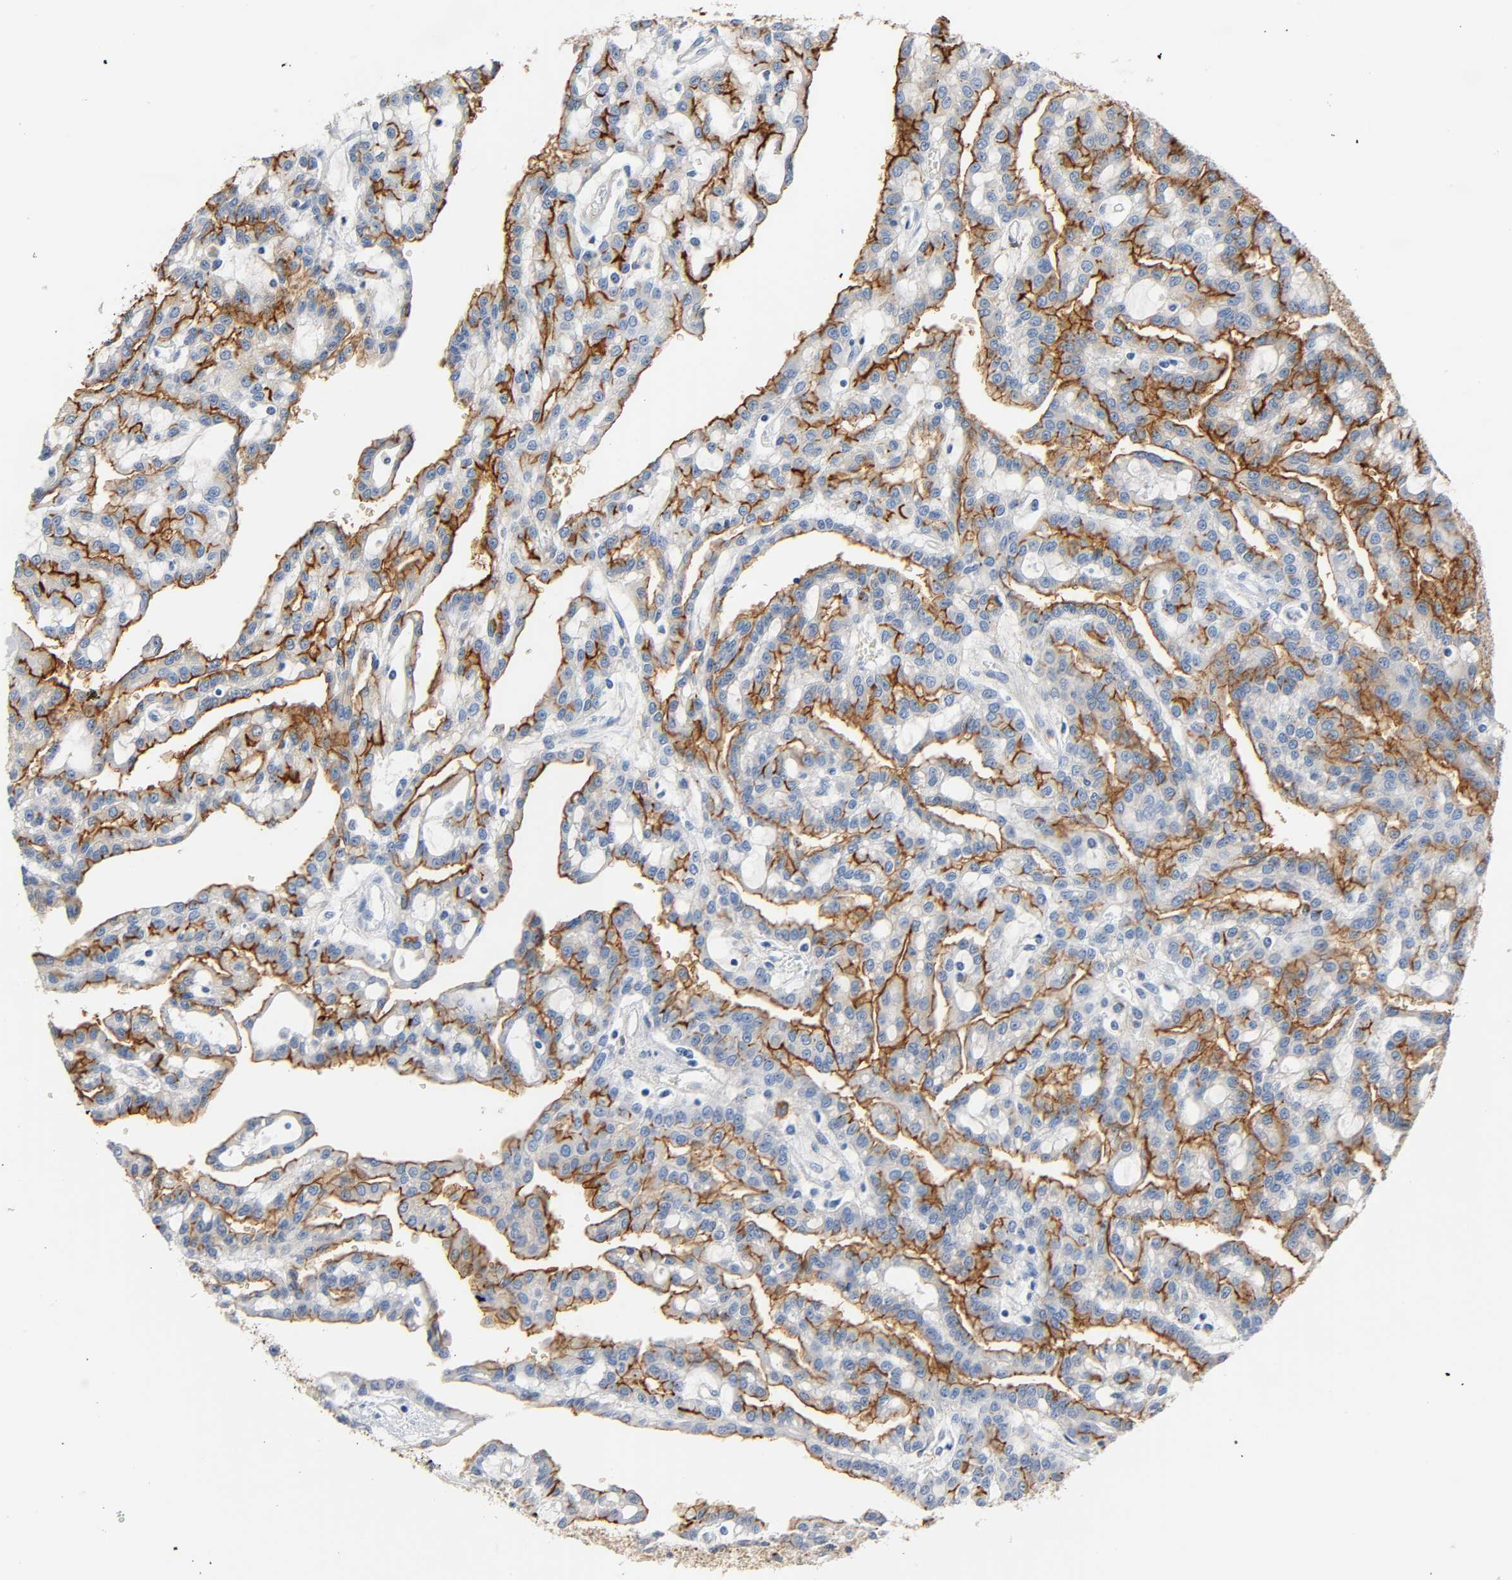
{"staining": {"intensity": "strong", "quantity": "25%-75%", "location": "cytoplasmic/membranous"}, "tissue": "renal cancer", "cell_type": "Tumor cells", "image_type": "cancer", "snomed": [{"axis": "morphology", "description": "Adenocarcinoma, NOS"}, {"axis": "topography", "description": "Kidney"}], "caption": "Renal cancer (adenocarcinoma) was stained to show a protein in brown. There is high levels of strong cytoplasmic/membranous staining in about 25%-75% of tumor cells.", "gene": "ANPEP", "patient": {"sex": "male", "age": 63}}